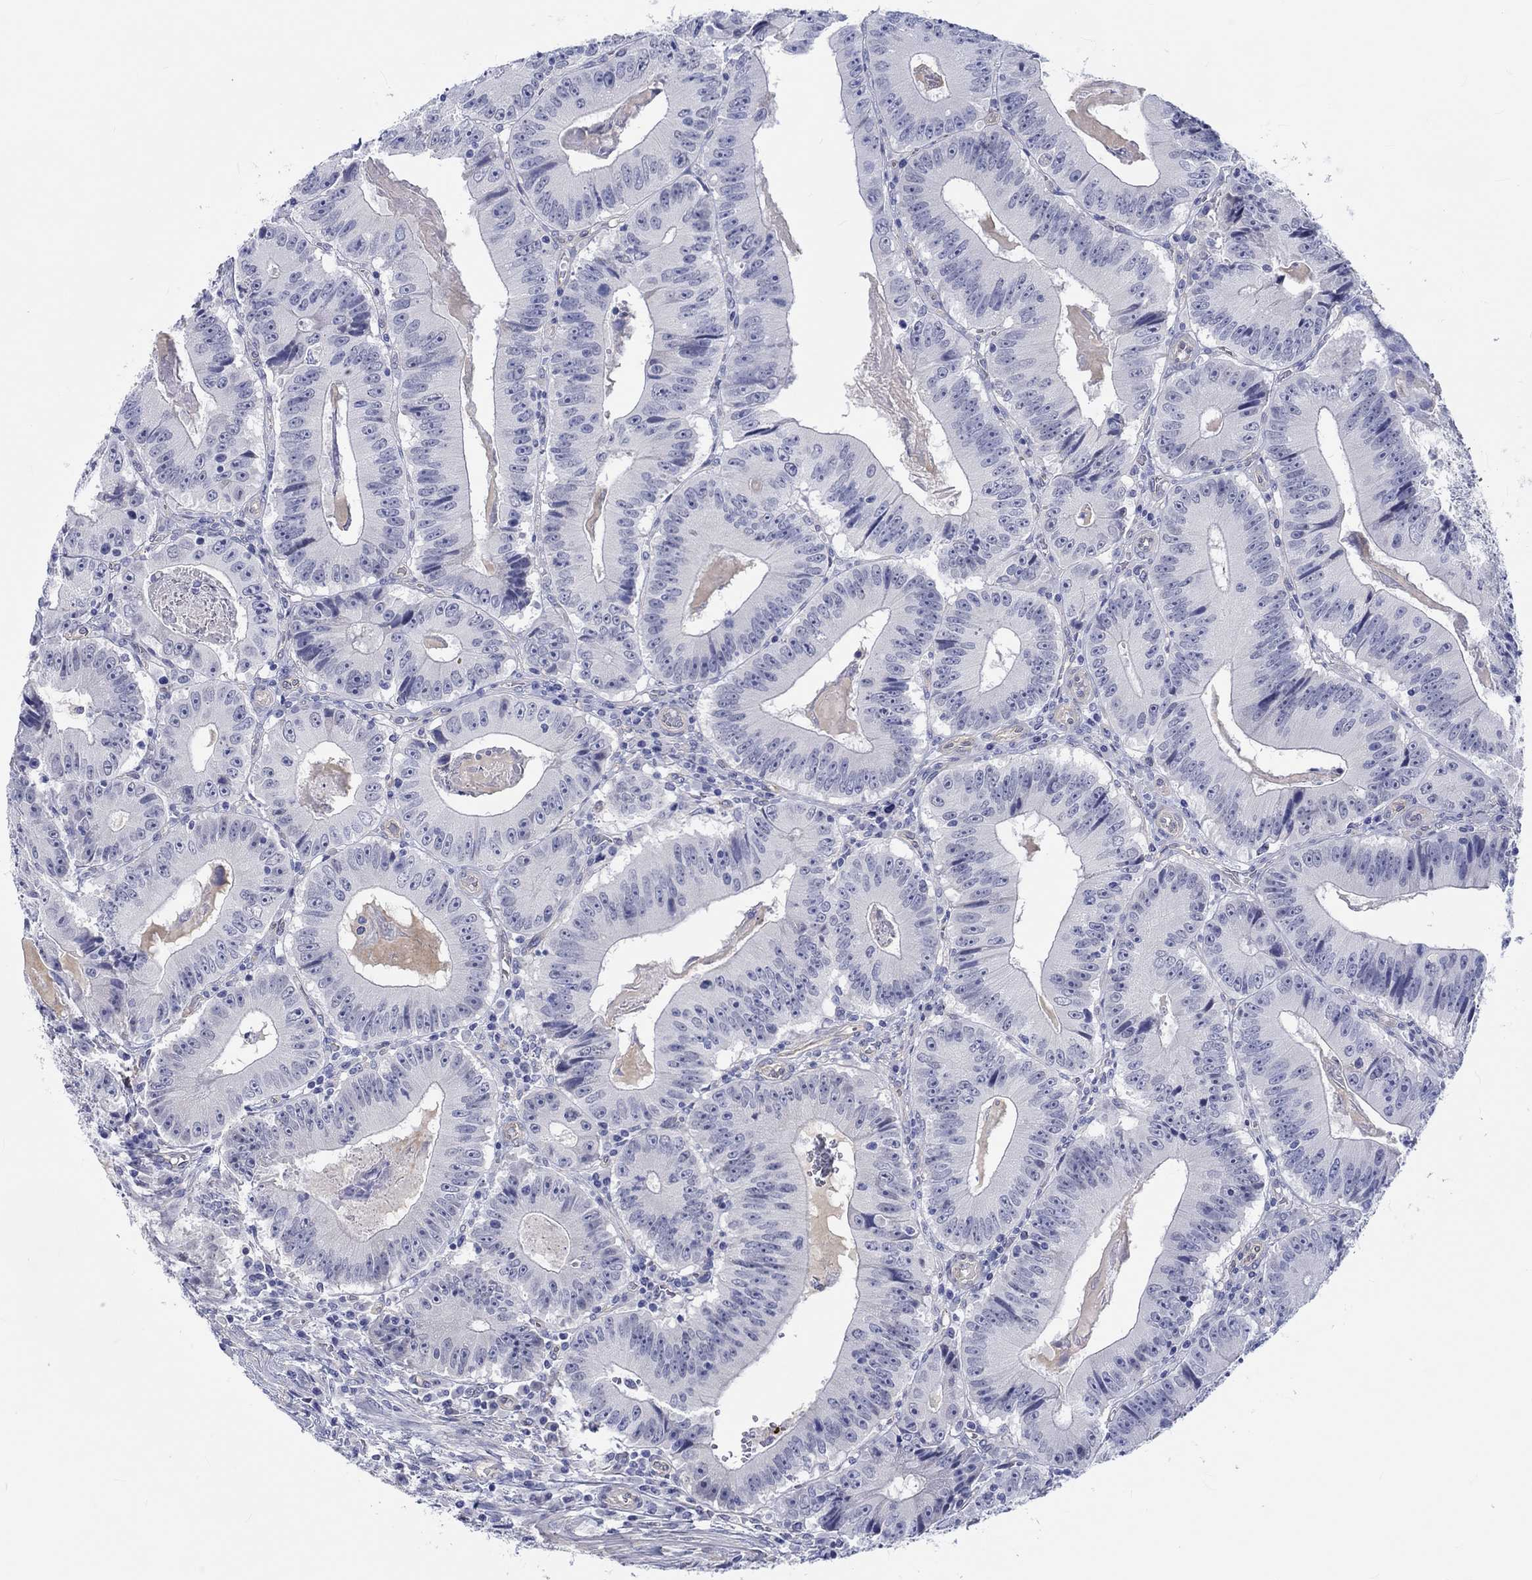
{"staining": {"intensity": "negative", "quantity": "none", "location": "none"}, "tissue": "colorectal cancer", "cell_type": "Tumor cells", "image_type": "cancer", "snomed": [{"axis": "morphology", "description": "Adenocarcinoma, NOS"}, {"axis": "topography", "description": "Colon"}], "caption": "High power microscopy histopathology image of an immunohistochemistry photomicrograph of colorectal adenocarcinoma, revealing no significant expression in tumor cells. (DAB (3,3'-diaminobenzidine) immunohistochemistry (IHC), high magnification).", "gene": "CDY2B", "patient": {"sex": "female", "age": 86}}